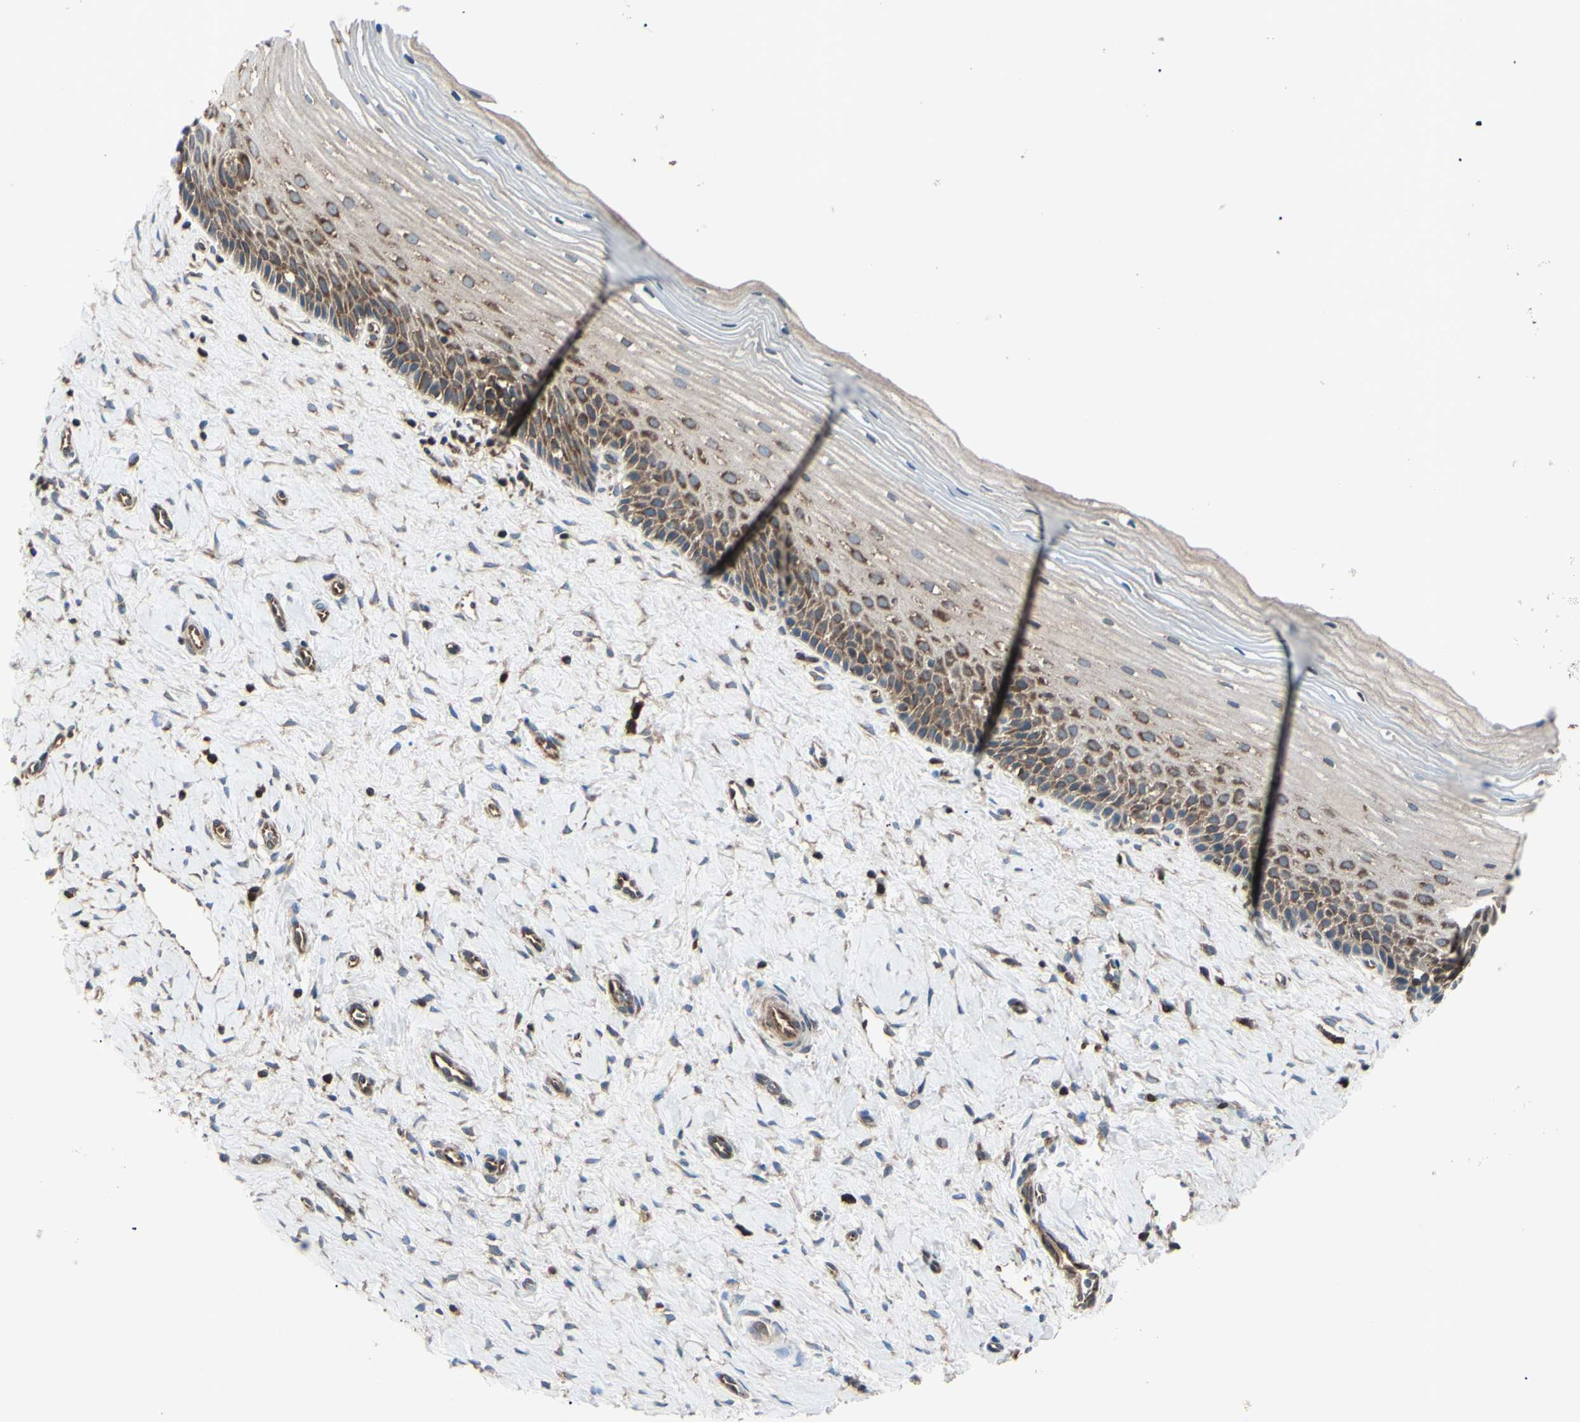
{"staining": {"intensity": "weak", "quantity": "25%-75%", "location": "cytoplasmic/membranous"}, "tissue": "cervix", "cell_type": "Glandular cells", "image_type": "normal", "snomed": [{"axis": "morphology", "description": "Normal tissue, NOS"}, {"axis": "topography", "description": "Cervix"}], "caption": "Protein staining exhibits weak cytoplasmic/membranous expression in approximately 25%-75% of glandular cells in benign cervix.", "gene": "MAPRE1", "patient": {"sex": "female", "age": 39}}